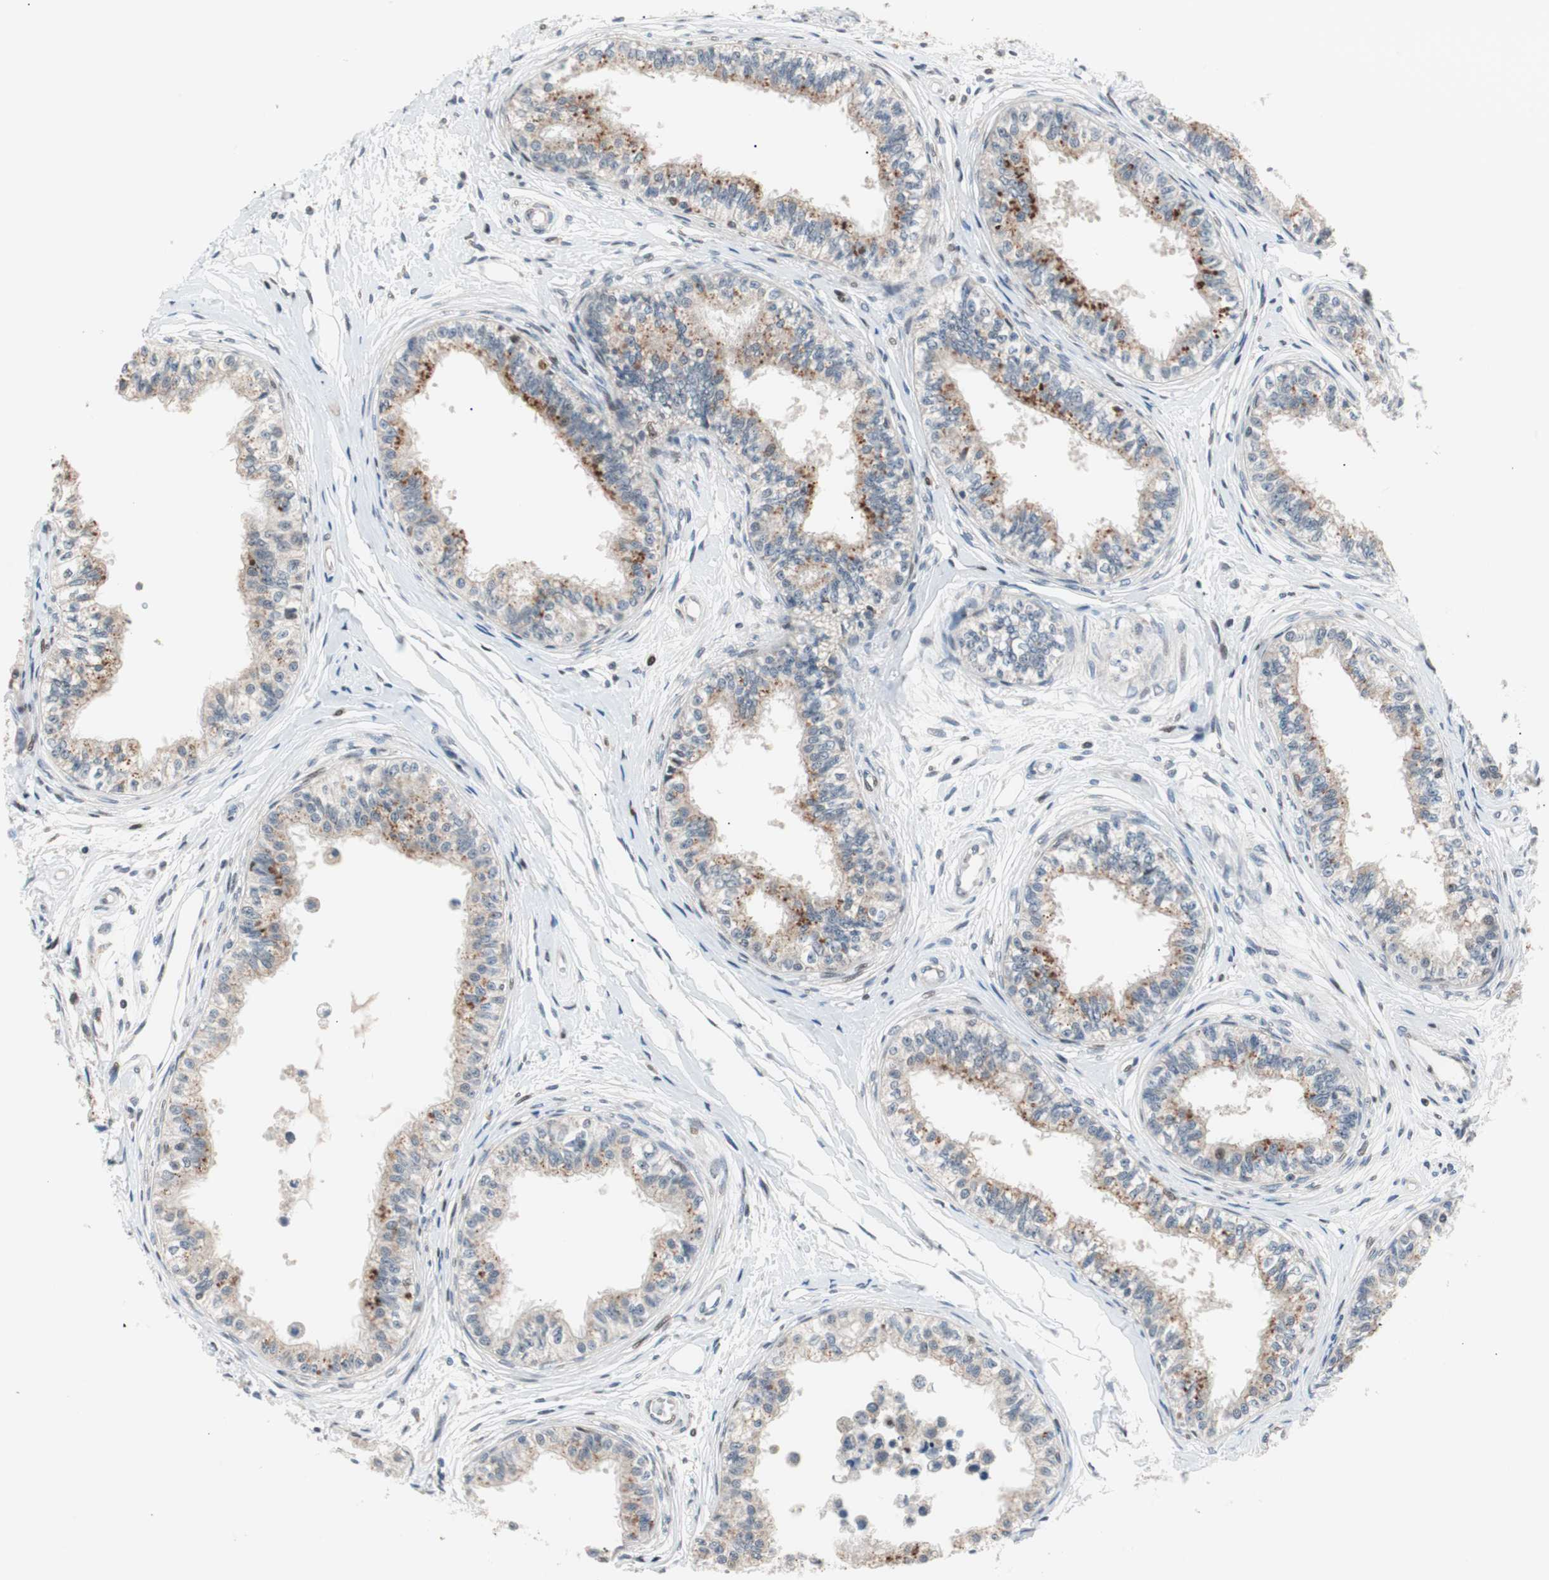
{"staining": {"intensity": "moderate", "quantity": "<25%", "location": "nuclear"}, "tissue": "epididymis", "cell_type": "Glandular cells", "image_type": "normal", "snomed": [{"axis": "morphology", "description": "Normal tissue, NOS"}, {"axis": "morphology", "description": "Adenocarcinoma, metastatic, NOS"}, {"axis": "topography", "description": "Testis"}, {"axis": "topography", "description": "Epididymis"}], "caption": "A photomicrograph of epididymis stained for a protein reveals moderate nuclear brown staining in glandular cells.", "gene": "POLH", "patient": {"sex": "male", "age": 26}}